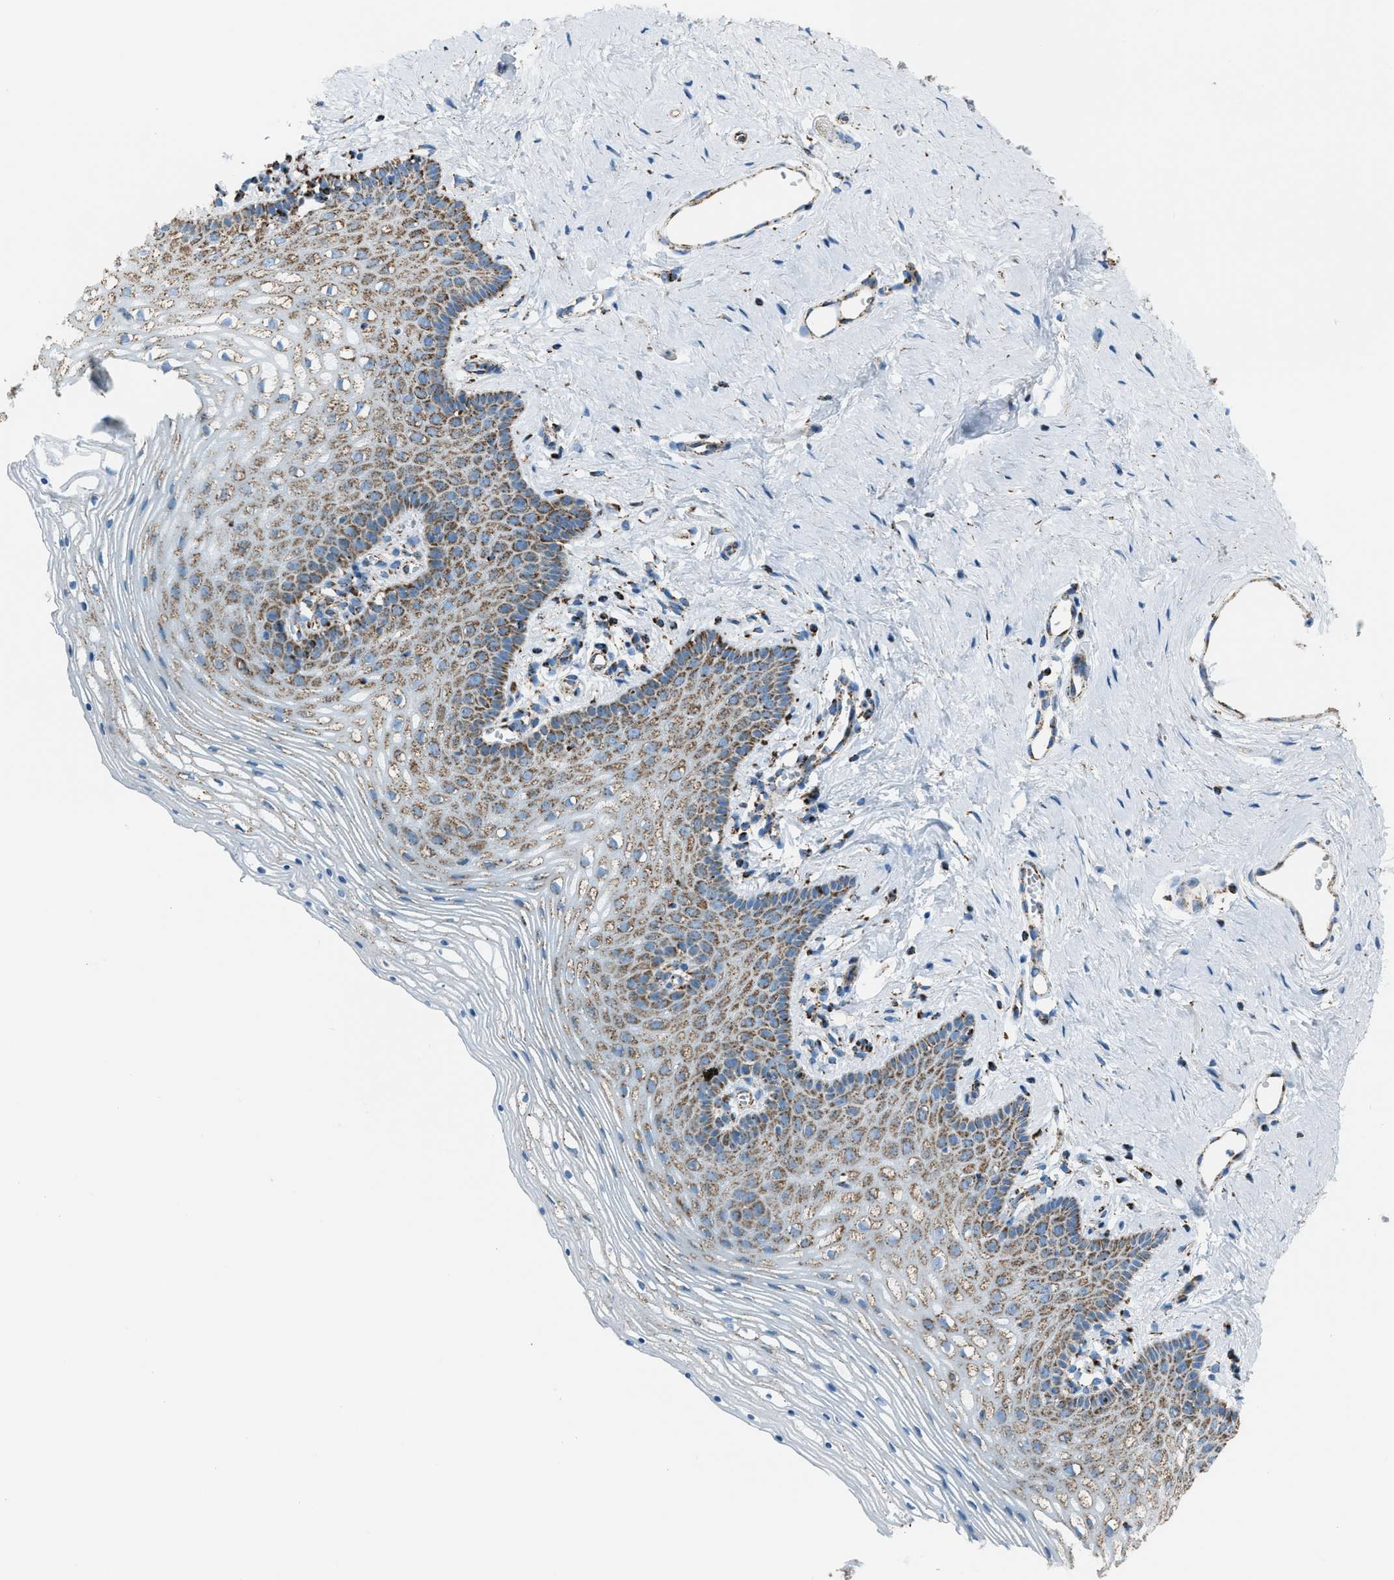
{"staining": {"intensity": "moderate", "quantity": ">75%", "location": "cytoplasmic/membranous"}, "tissue": "vagina", "cell_type": "Squamous epithelial cells", "image_type": "normal", "snomed": [{"axis": "morphology", "description": "Normal tissue, NOS"}, {"axis": "topography", "description": "Vagina"}], "caption": "High-magnification brightfield microscopy of unremarkable vagina stained with DAB (brown) and counterstained with hematoxylin (blue). squamous epithelial cells exhibit moderate cytoplasmic/membranous expression is identified in approximately>75% of cells.", "gene": "MDH2", "patient": {"sex": "female", "age": 32}}